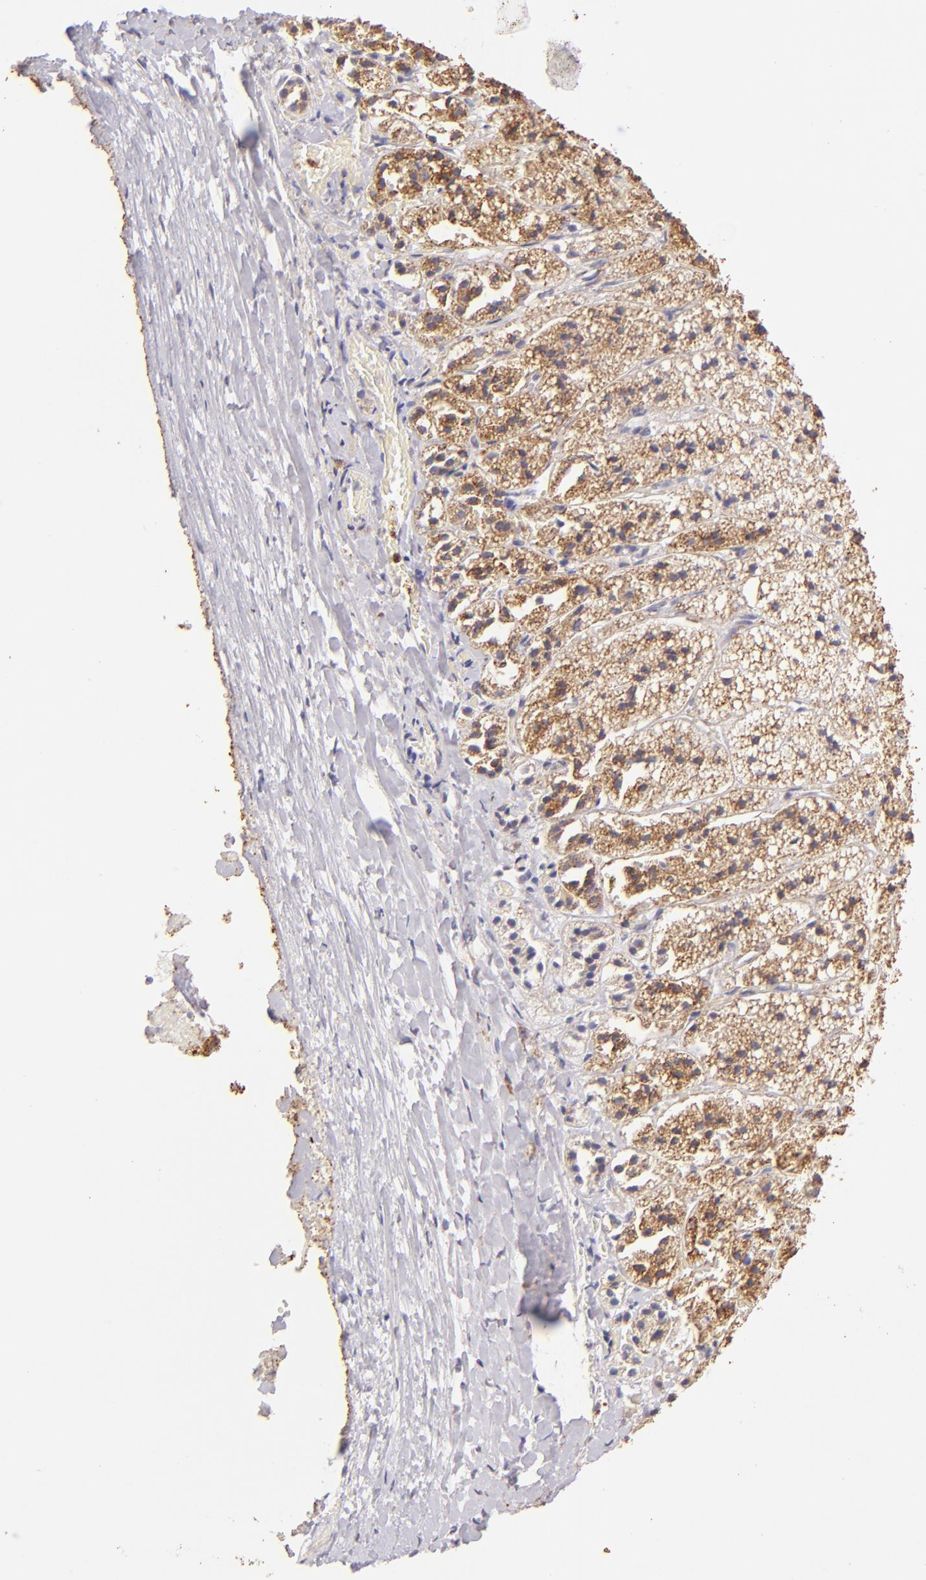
{"staining": {"intensity": "strong", "quantity": ">75%", "location": "cytoplasmic/membranous"}, "tissue": "adrenal gland", "cell_type": "Glandular cells", "image_type": "normal", "snomed": [{"axis": "morphology", "description": "Normal tissue, NOS"}, {"axis": "topography", "description": "Adrenal gland"}], "caption": "Adrenal gland stained with immunohistochemistry (IHC) displays strong cytoplasmic/membranous expression in approximately >75% of glandular cells. (Stains: DAB in brown, nuclei in blue, Microscopy: brightfield microscopy at high magnification).", "gene": "ZAP70", "patient": {"sex": "female", "age": 44}}